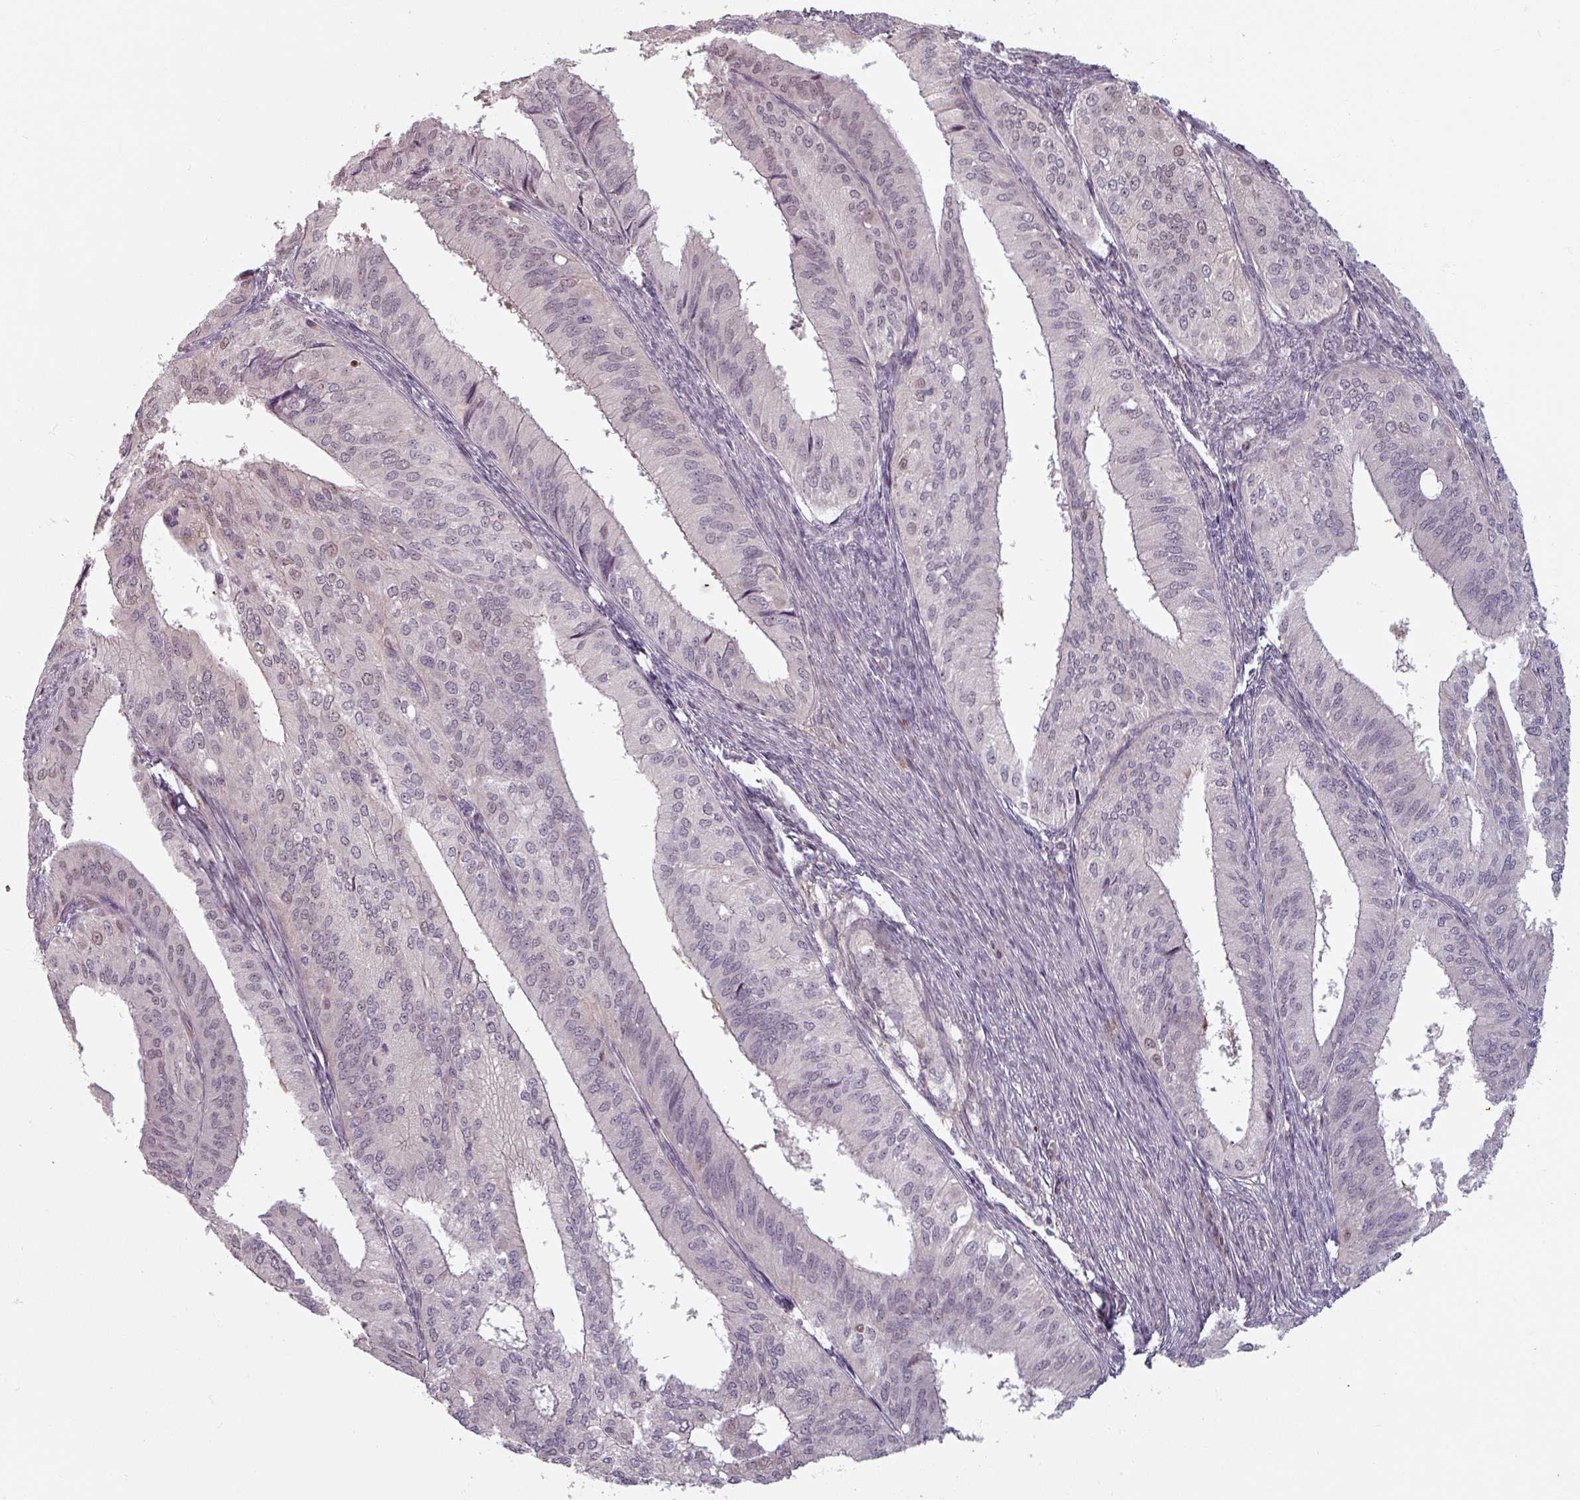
{"staining": {"intensity": "negative", "quantity": "none", "location": "none"}, "tissue": "endometrial cancer", "cell_type": "Tumor cells", "image_type": "cancer", "snomed": [{"axis": "morphology", "description": "Adenocarcinoma, NOS"}, {"axis": "topography", "description": "Endometrium"}], "caption": "Tumor cells are negative for protein expression in human adenocarcinoma (endometrial).", "gene": "CYB5RL", "patient": {"sex": "female", "age": 50}}